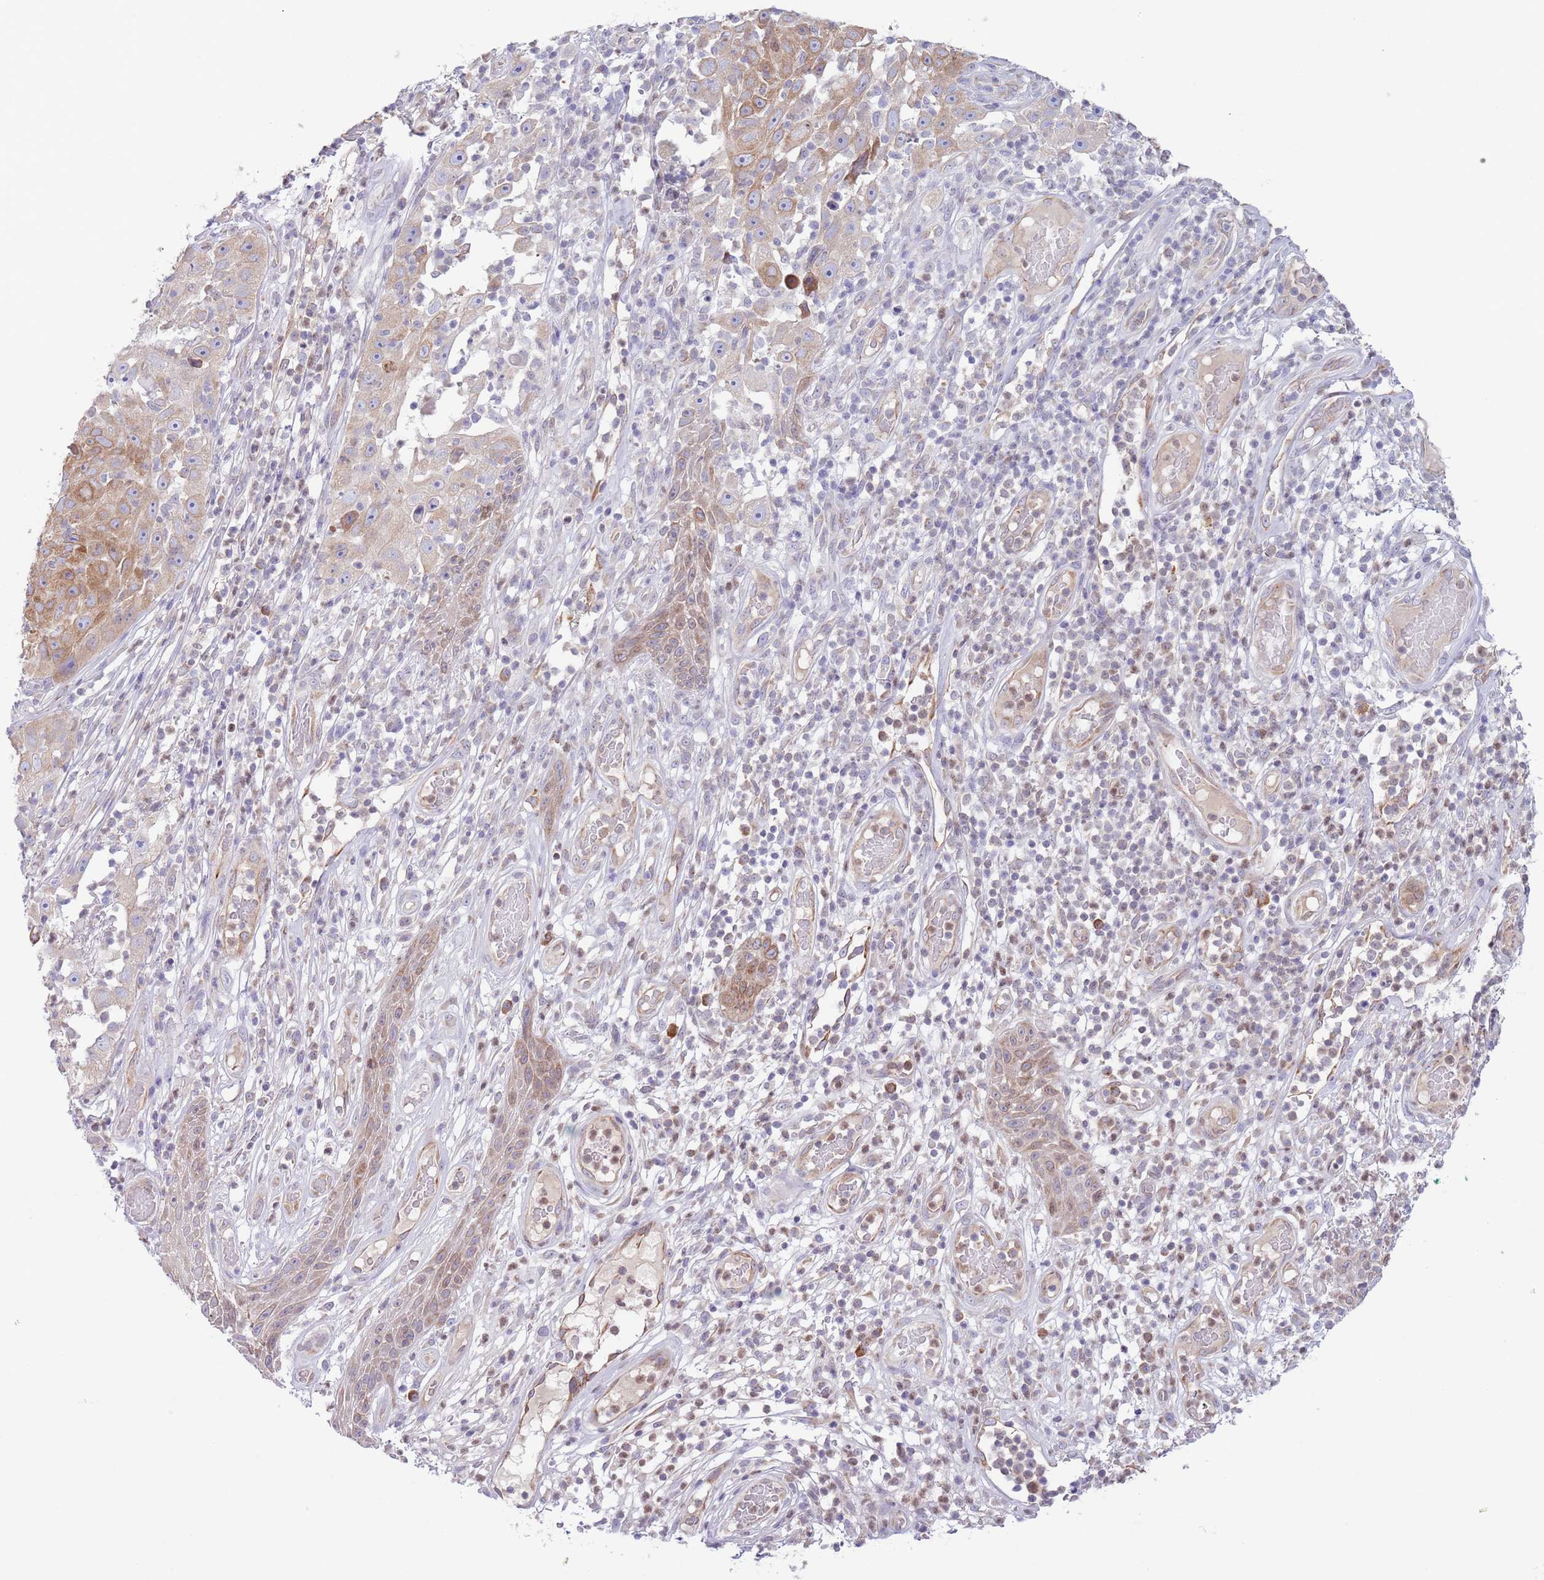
{"staining": {"intensity": "moderate", "quantity": ">75%", "location": "cytoplasmic/membranous"}, "tissue": "skin cancer", "cell_type": "Tumor cells", "image_type": "cancer", "snomed": [{"axis": "morphology", "description": "Squamous cell carcinoma, NOS"}, {"axis": "topography", "description": "Skin"}], "caption": "Immunohistochemistry of skin cancer exhibits medium levels of moderate cytoplasmic/membranous expression in about >75% of tumor cells.", "gene": "EBPL", "patient": {"sex": "female", "age": 87}}